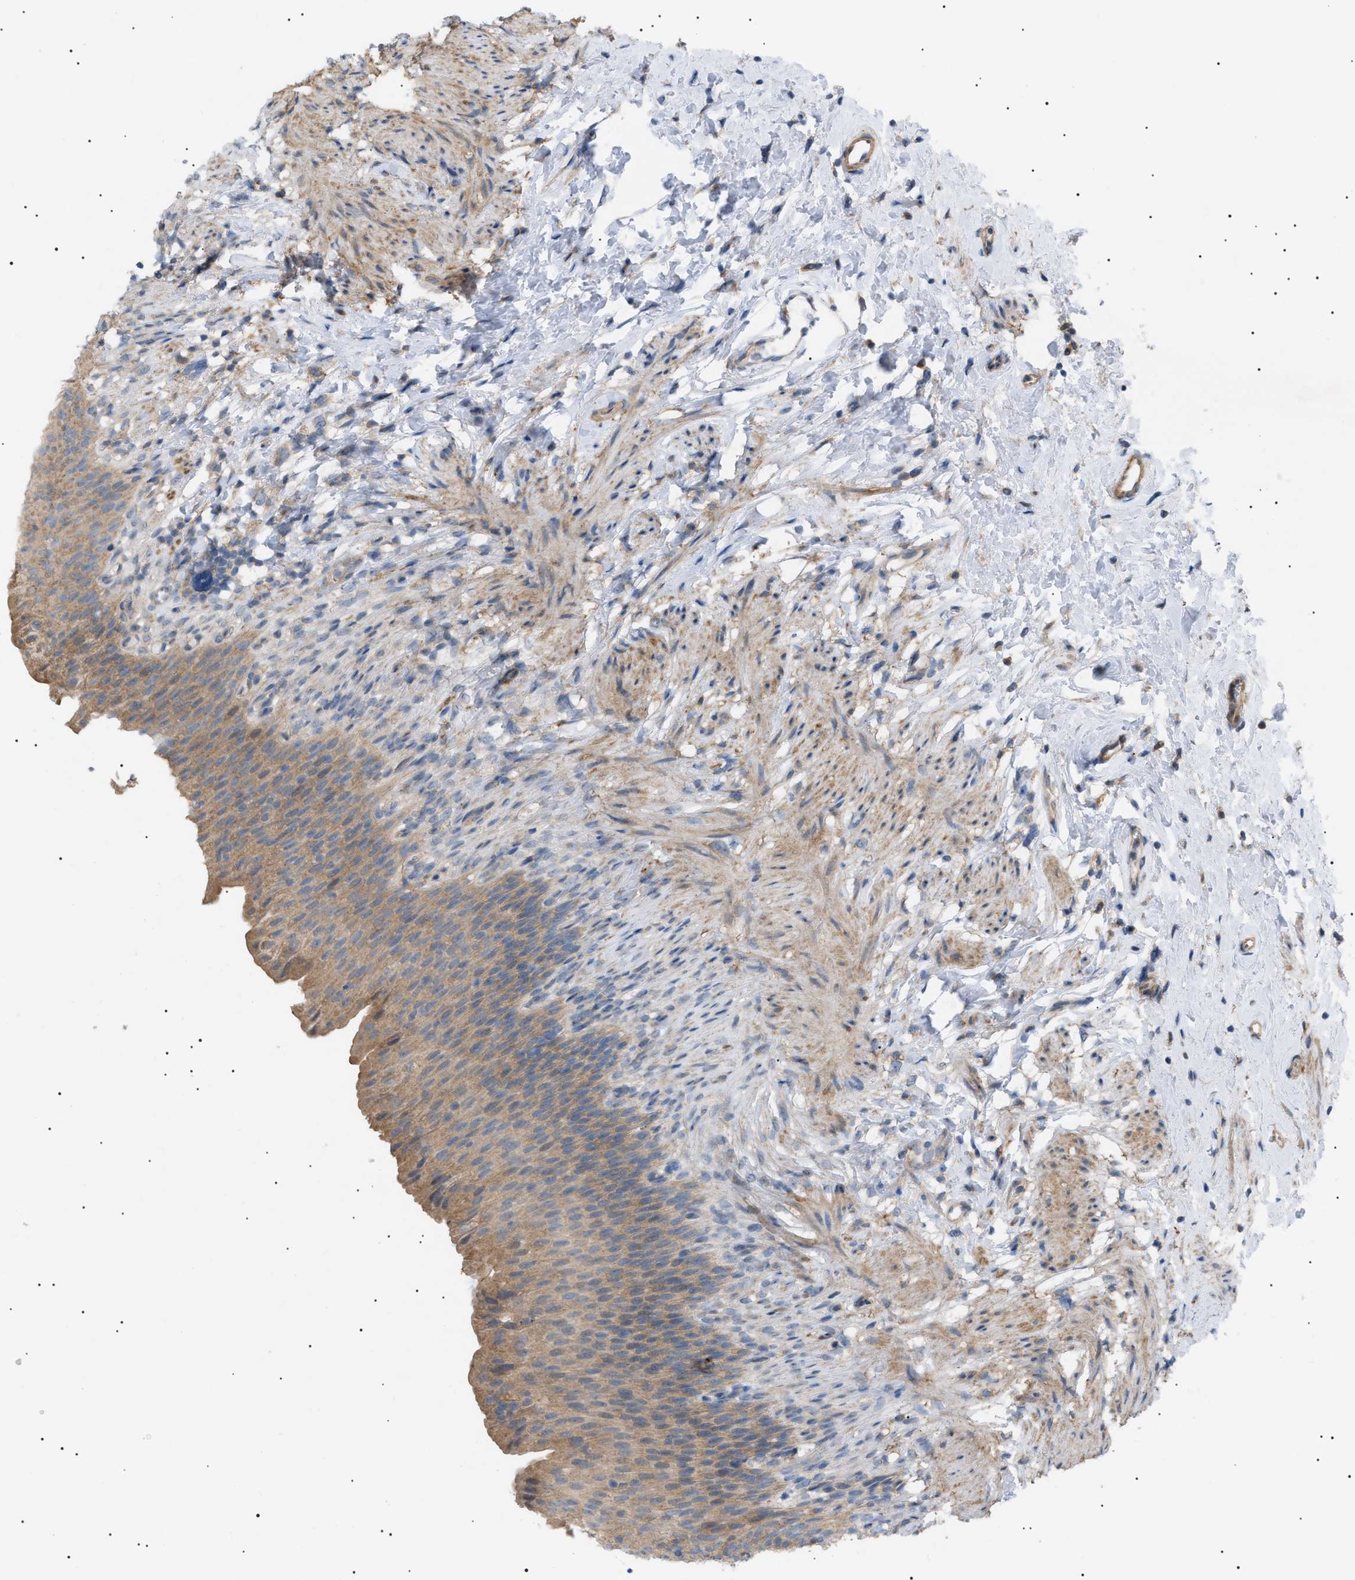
{"staining": {"intensity": "moderate", "quantity": ">75%", "location": "cytoplasmic/membranous"}, "tissue": "urinary bladder", "cell_type": "Urothelial cells", "image_type": "normal", "snomed": [{"axis": "morphology", "description": "Normal tissue, NOS"}, {"axis": "topography", "description": "Urinary bladder"}], "caption": "A medium amount of moderate cytoplasmic/membranous expression is identified in about >75% of urothelial cells in unremarkable urinary bladder.", "gene": "IRS2", "patient": {"sex": "female", "age": 79}}